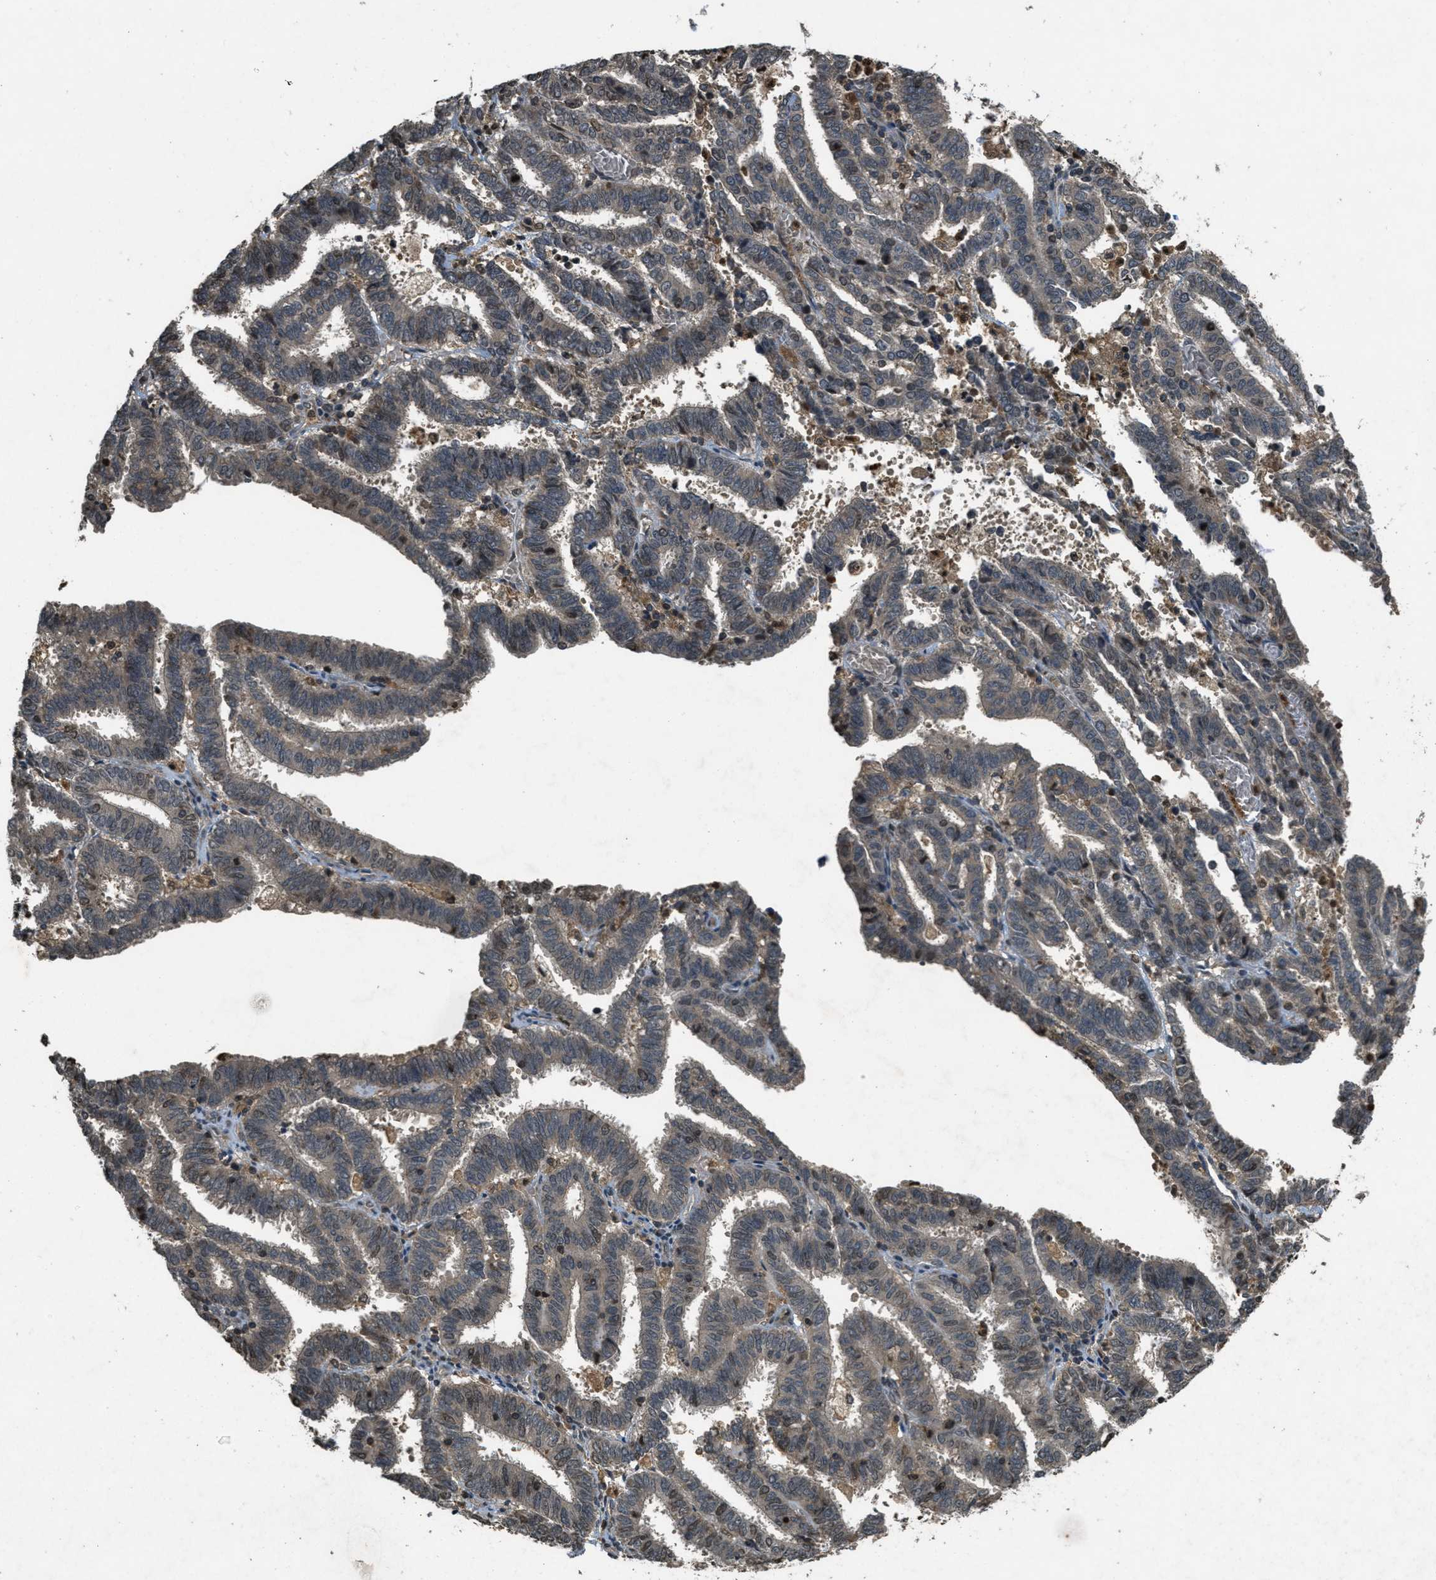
{"staining": {"intensity": "weak", "quantity": "25%-75%", "location": "cytoplasmic/membranous"}, "tissue": "endometrial cancer", "cell_type": "Tumor cells", "image_type": "cancer", "snomed": [{"axis": "morphology", "description": "Adenocarcinoma, NOS"}, {"axis": "topography", "description": "Uterus"}], "caption": "Endometrial cancer stained with DAB (3,3'-diaminobenzidine) immunohistochemistry (IHC) reveals low levels of weak cytoplasmic/membranous positivity in about 25%-75% of tumor cells. (DAB IHC, brown staining for protein, blue staining for nuclei).", "gene": "ATG7", "patient": {"sex": "female", "age": 83}}